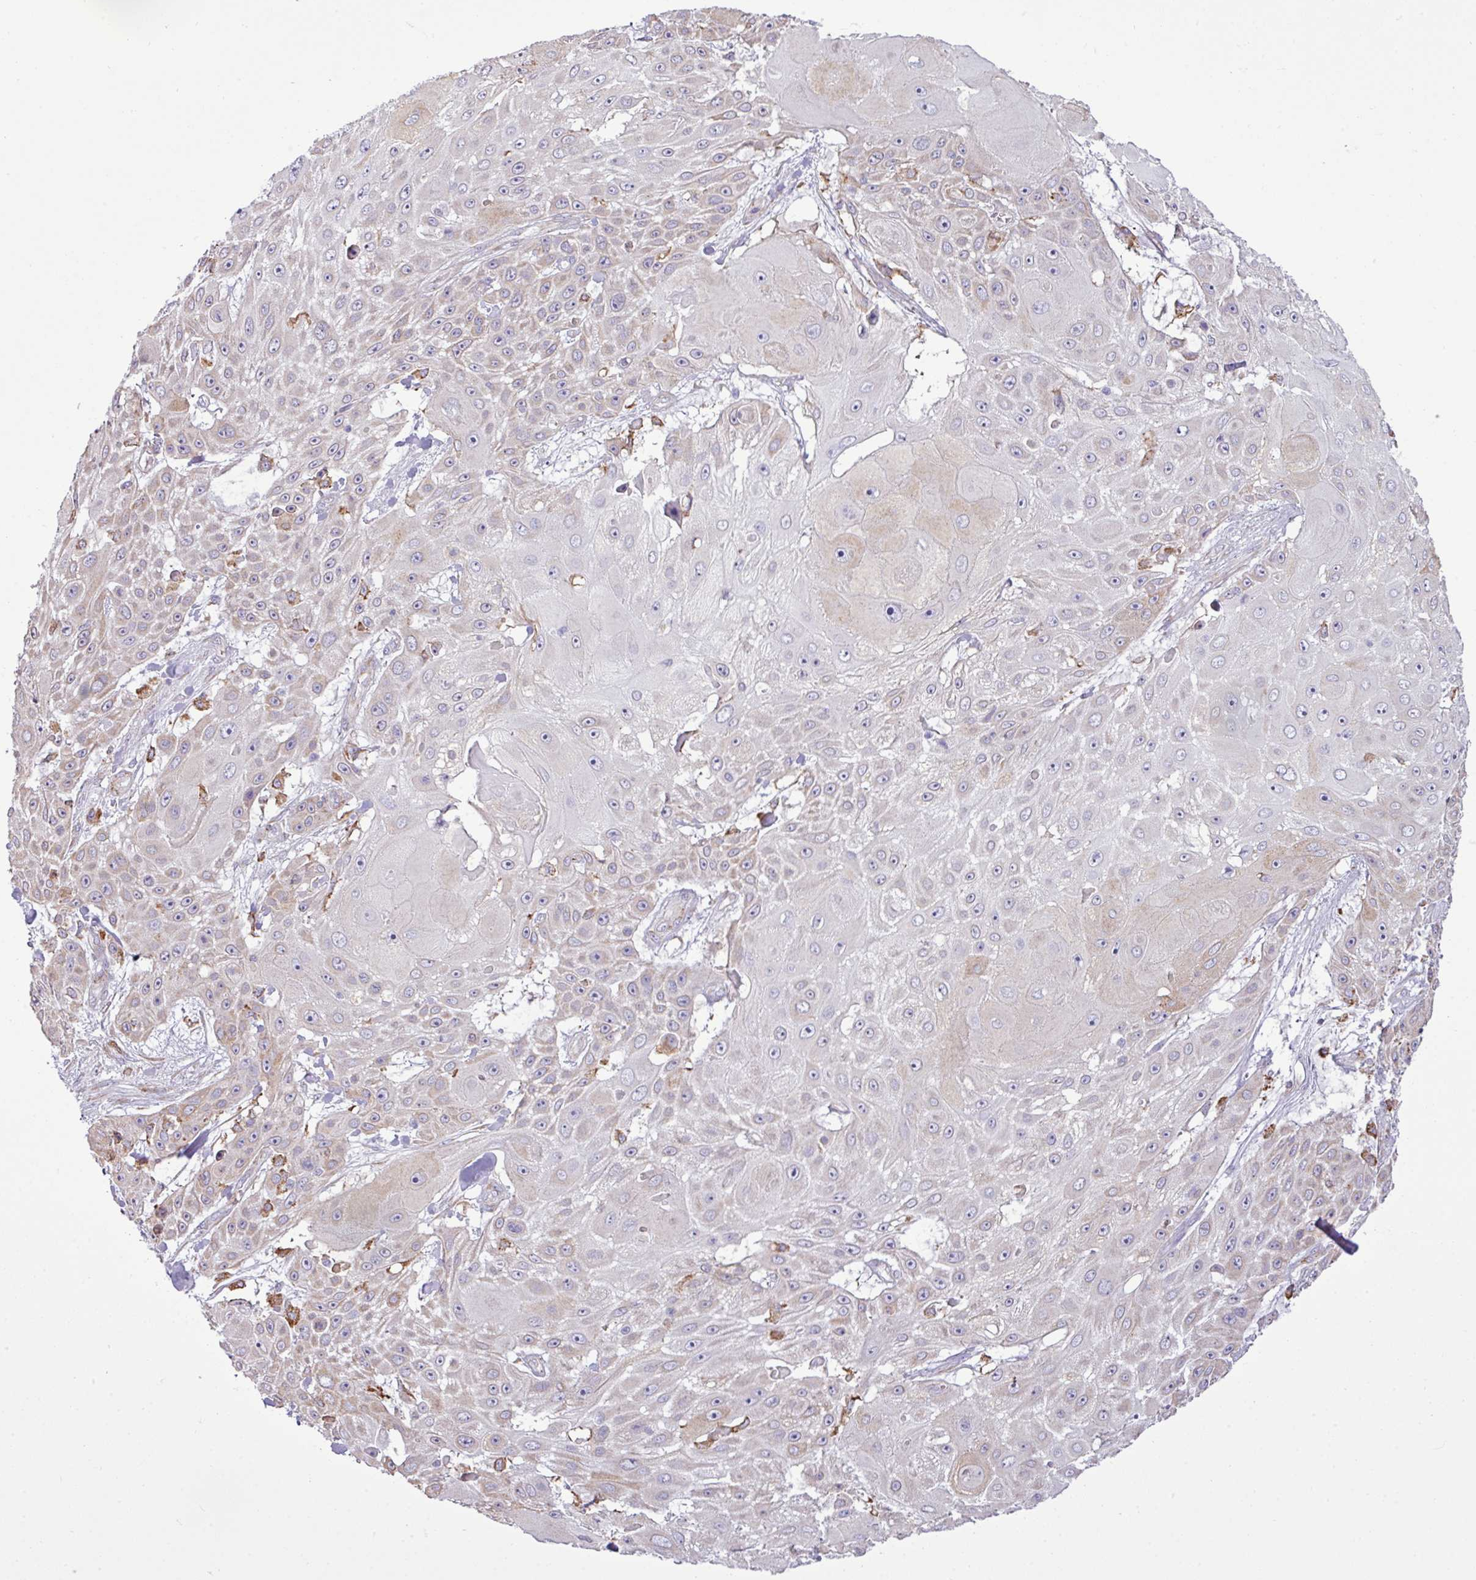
{"staining": {"intensity": "weak", "quantity": "<25%", "location": "cytoplasmic/membranous"}, "tissue": "skin cancer", "cell_type": "Tumor cells", "image_type": "cancer", "snomed": [{"axis": "morphology", "description": "Squamous cell carcinoma, NOS"}, {"axis": "topography", "description": "Skin"}], "caption": "Skin cancer was stained to show a protein in brown. There is no significant positivity in tumor cells. (DAB (3,3'-diaminobenzidine) IHC visualized using brightfield microscopy, high magnification).", "gene": "ZSCAN5A", "patient": {"sex": "female", "age": 86}}